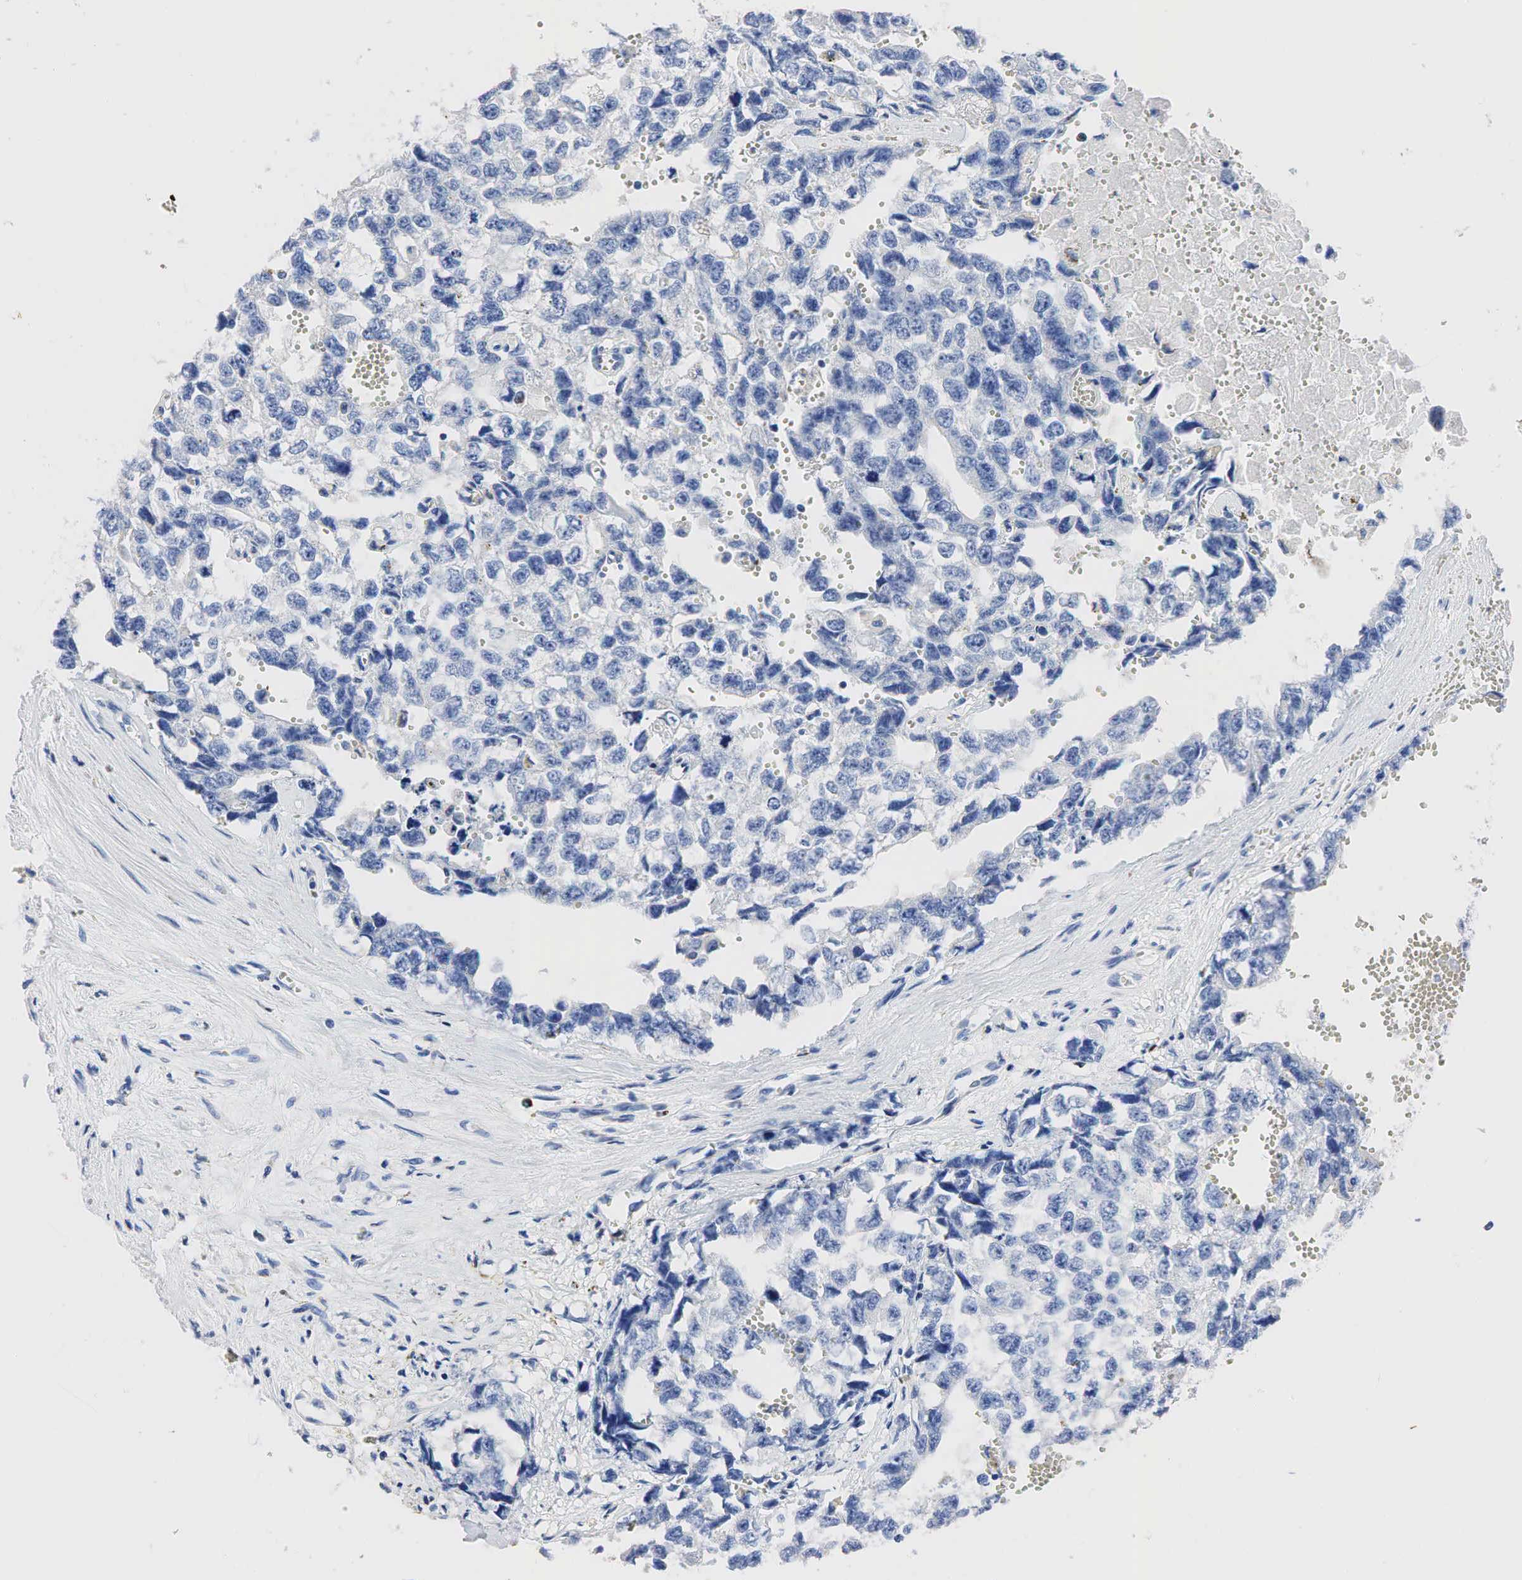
{"staining": {"intensity": "negative", "quantity": "none", "location": "none"}, "tissue": "testis cancer", "cell_type": "Tumor cells", "image_type": "cancer", "snomed": [{"axis": "morphology", "description": "Carcinoma, Embryonal, NOS"}, {"axis": "topography", "description": "Testis"}], "caption": "This image is of testis cancer (embryonal carcinoma) stained with immunohistochemistry to label a protein in brown with the nuclei are counter-stained blue. There is no positivity in tumor cells. (Immunohistochemistry, brightfield microscopy, high magnification).", "gene": "SYP", "patient": {"sex": "male", "age": 31}}